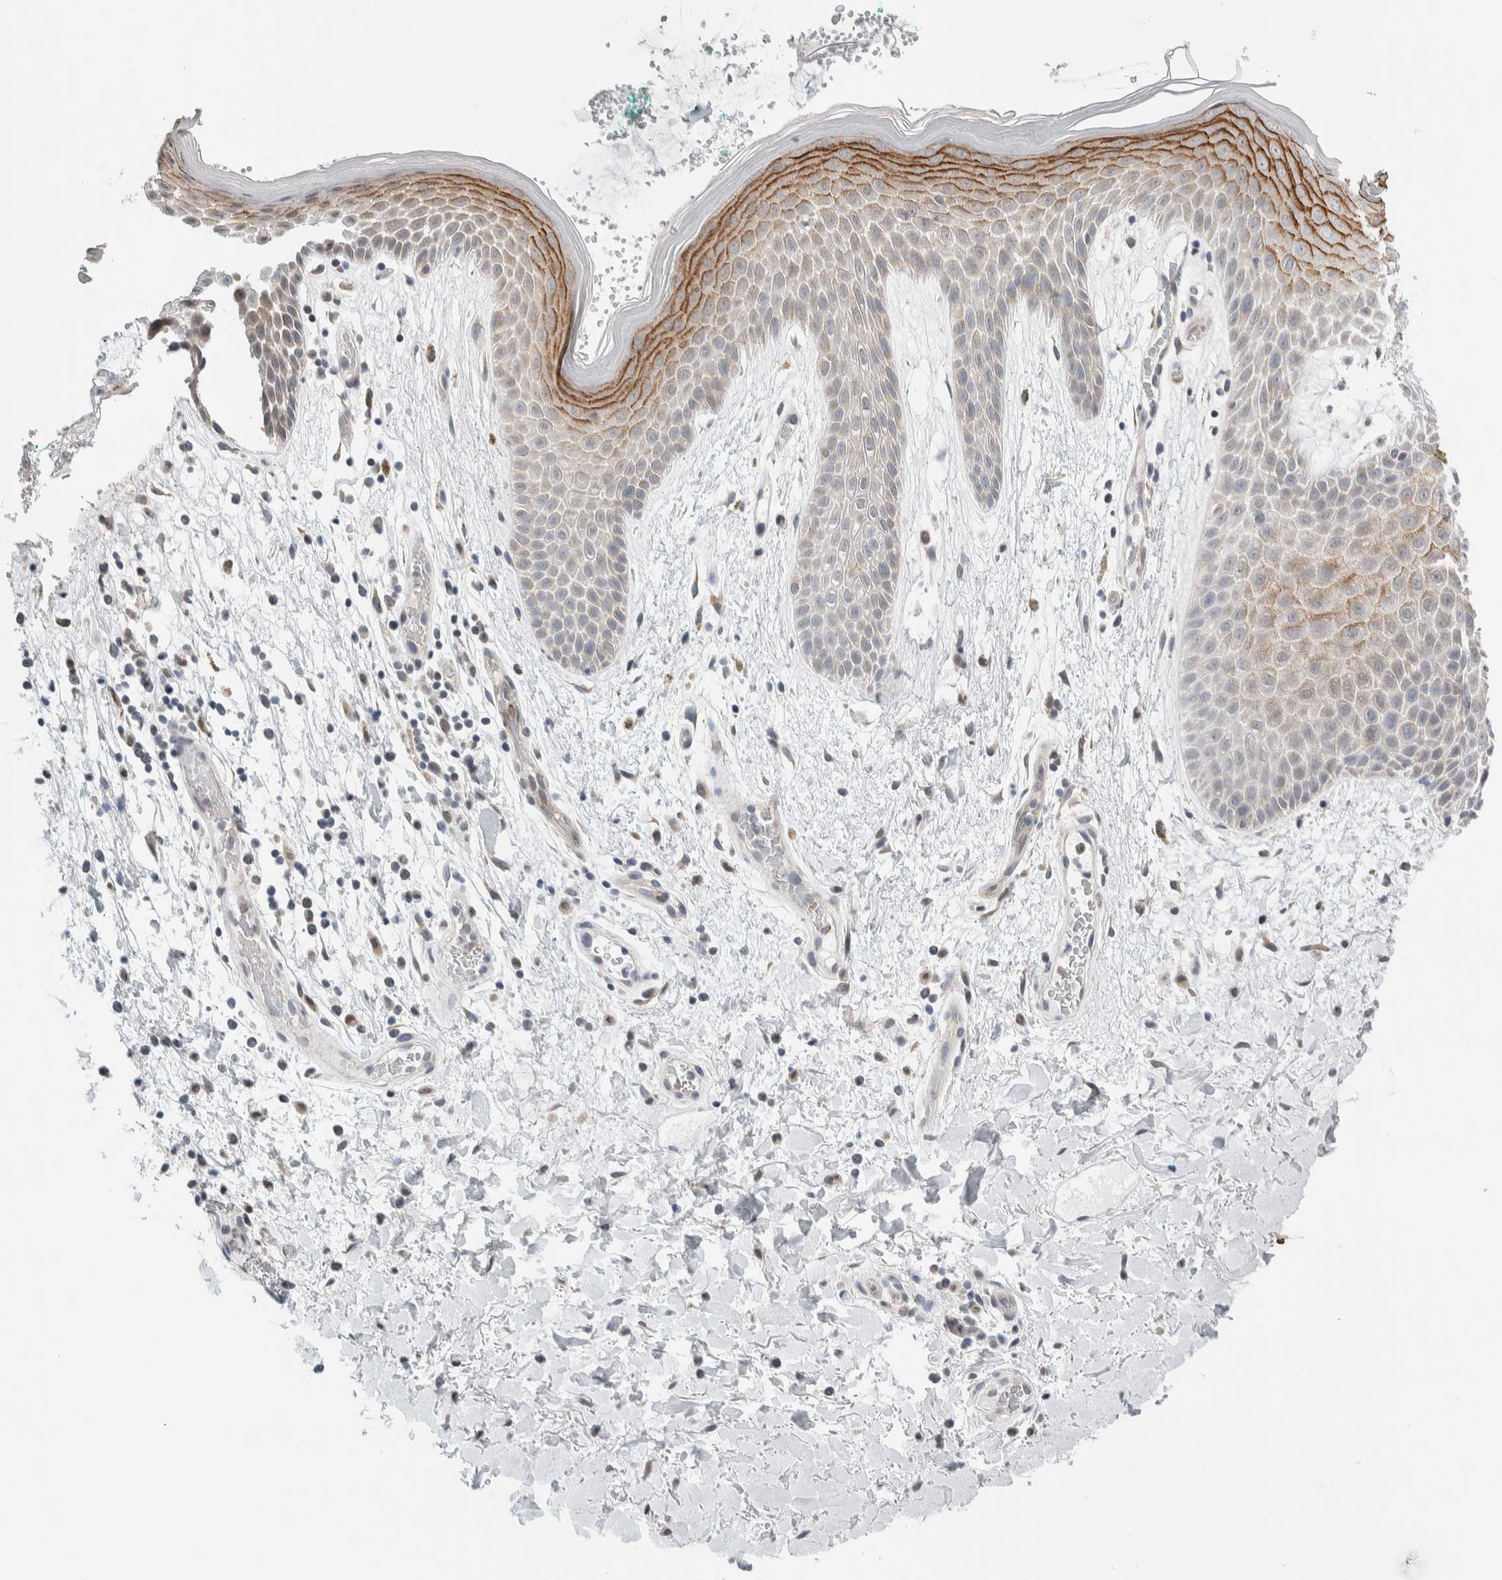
{"staining": {"intensity": "moderate", "quantity": "25%-75%", "location": "cytoplasmic/membranous"}, "tissue": "skin", "cell_type": "Epidermal cells", "image_type": "normal", "snomed": [{"axis": "morphology", "description": "Normal tissue, NOS"}, {"axis": "topography", "description": "Anal"}], "caption": "Epidermal cells demonstrate medium levels of moderate cytoplasmic/membranous positivity in about 25%-75% of cells in normal skin.", "gene": "NEUROD1", "patient": {"sex": "male", "age": 74}}